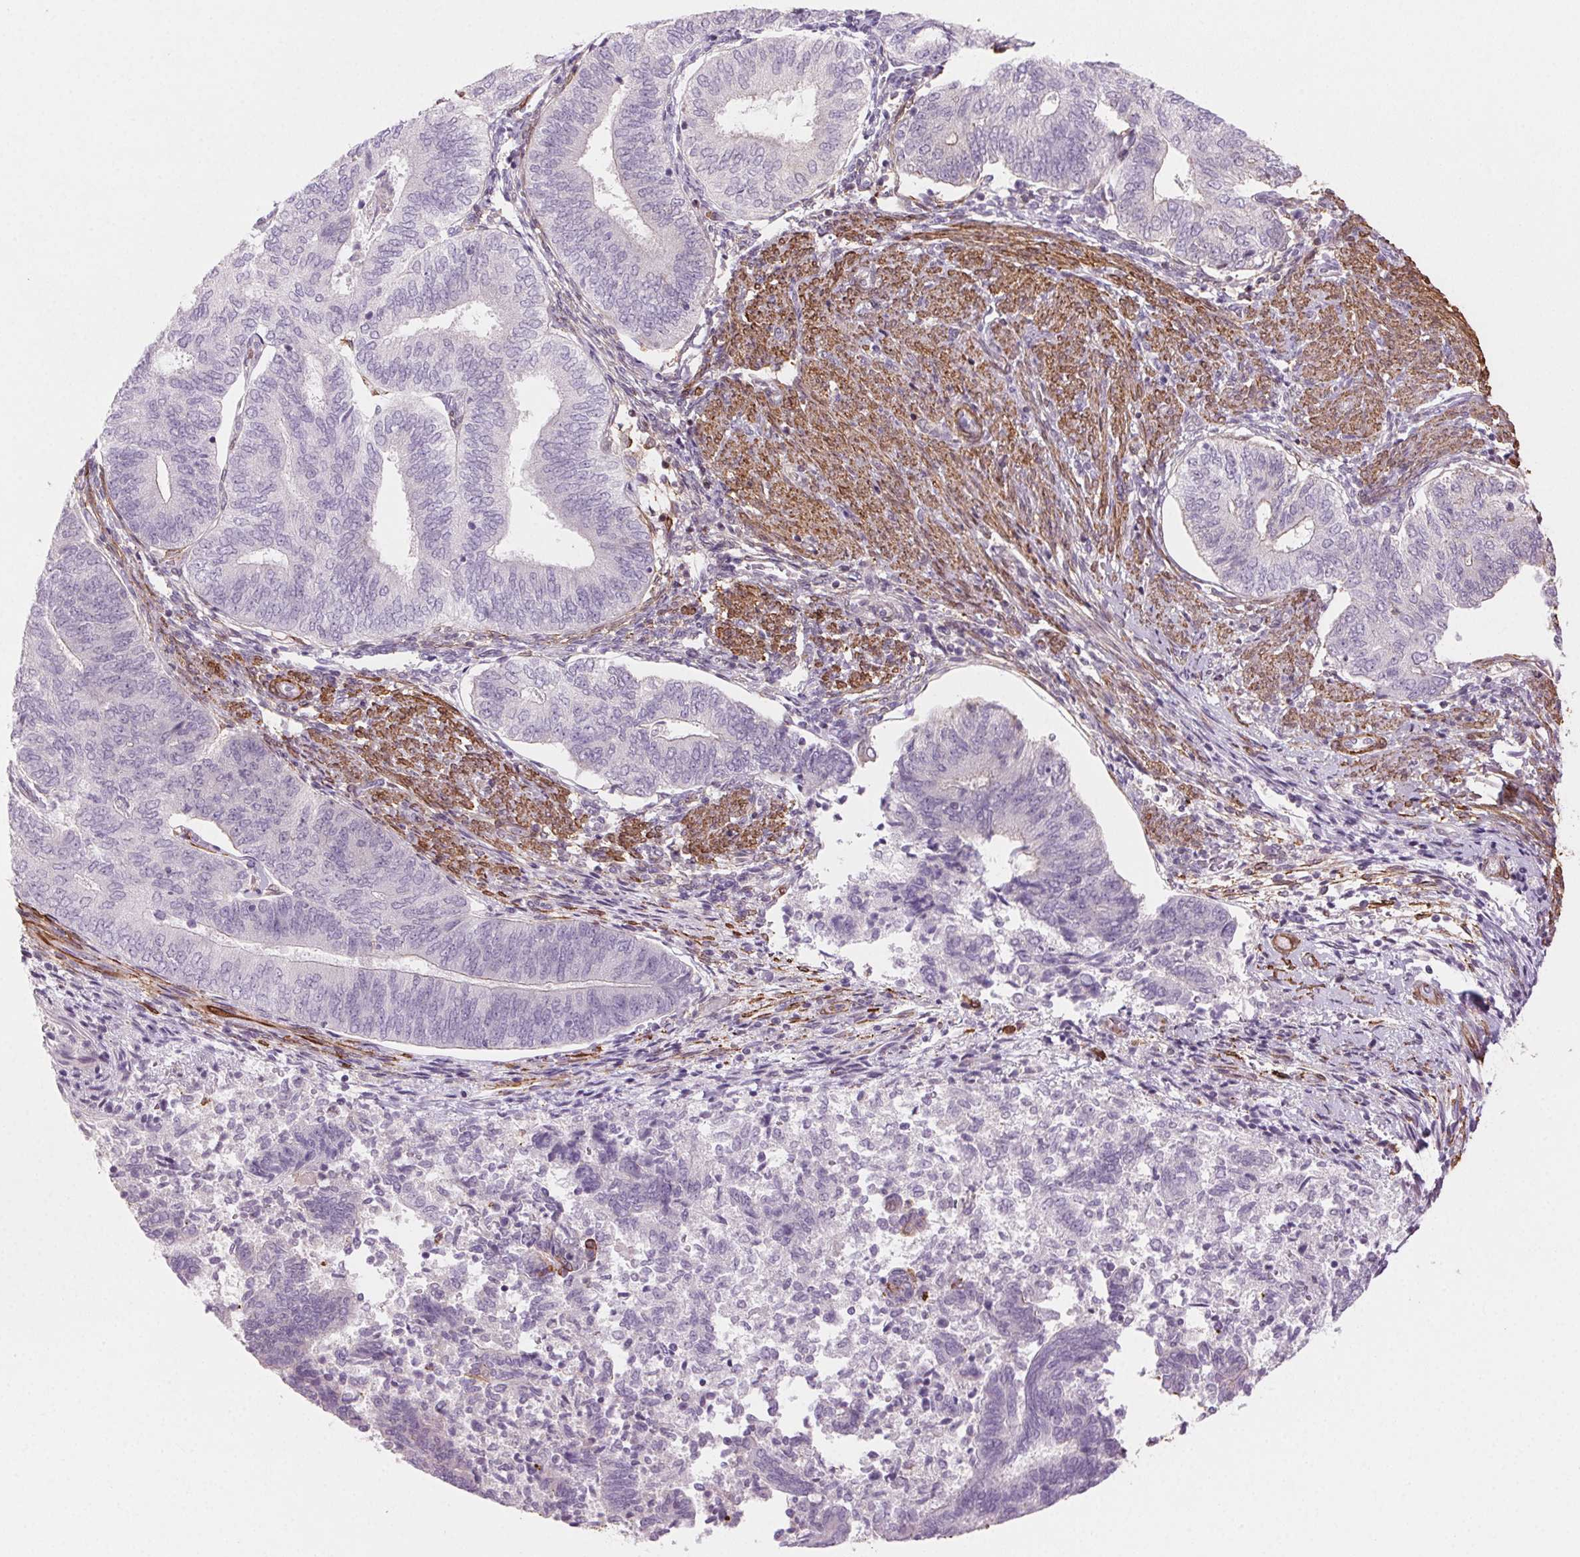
{"staining": {"intensity": "weak", "quantity": "<25%", "location": "cytoplasmic/membranous"}, "tissue": "endometrial cancer", "cell_type": "Tumor cells", "image_type": "cancer", "snomed": [{"axis": "morphology", "description": "Adenocarcinoma, NOS"}, {"axis": "topography", "description": "Endometrium"}], "caption": "This histopathology image is of endometrial cancer (adenocarcinoma) stained with immunohistochemistry to label a protein in brown with the nuclei are counter-stained blue. There is no expression in tumor cells.", "gene": "GPX8", "patient": {"sex": "female", "age": 65}}